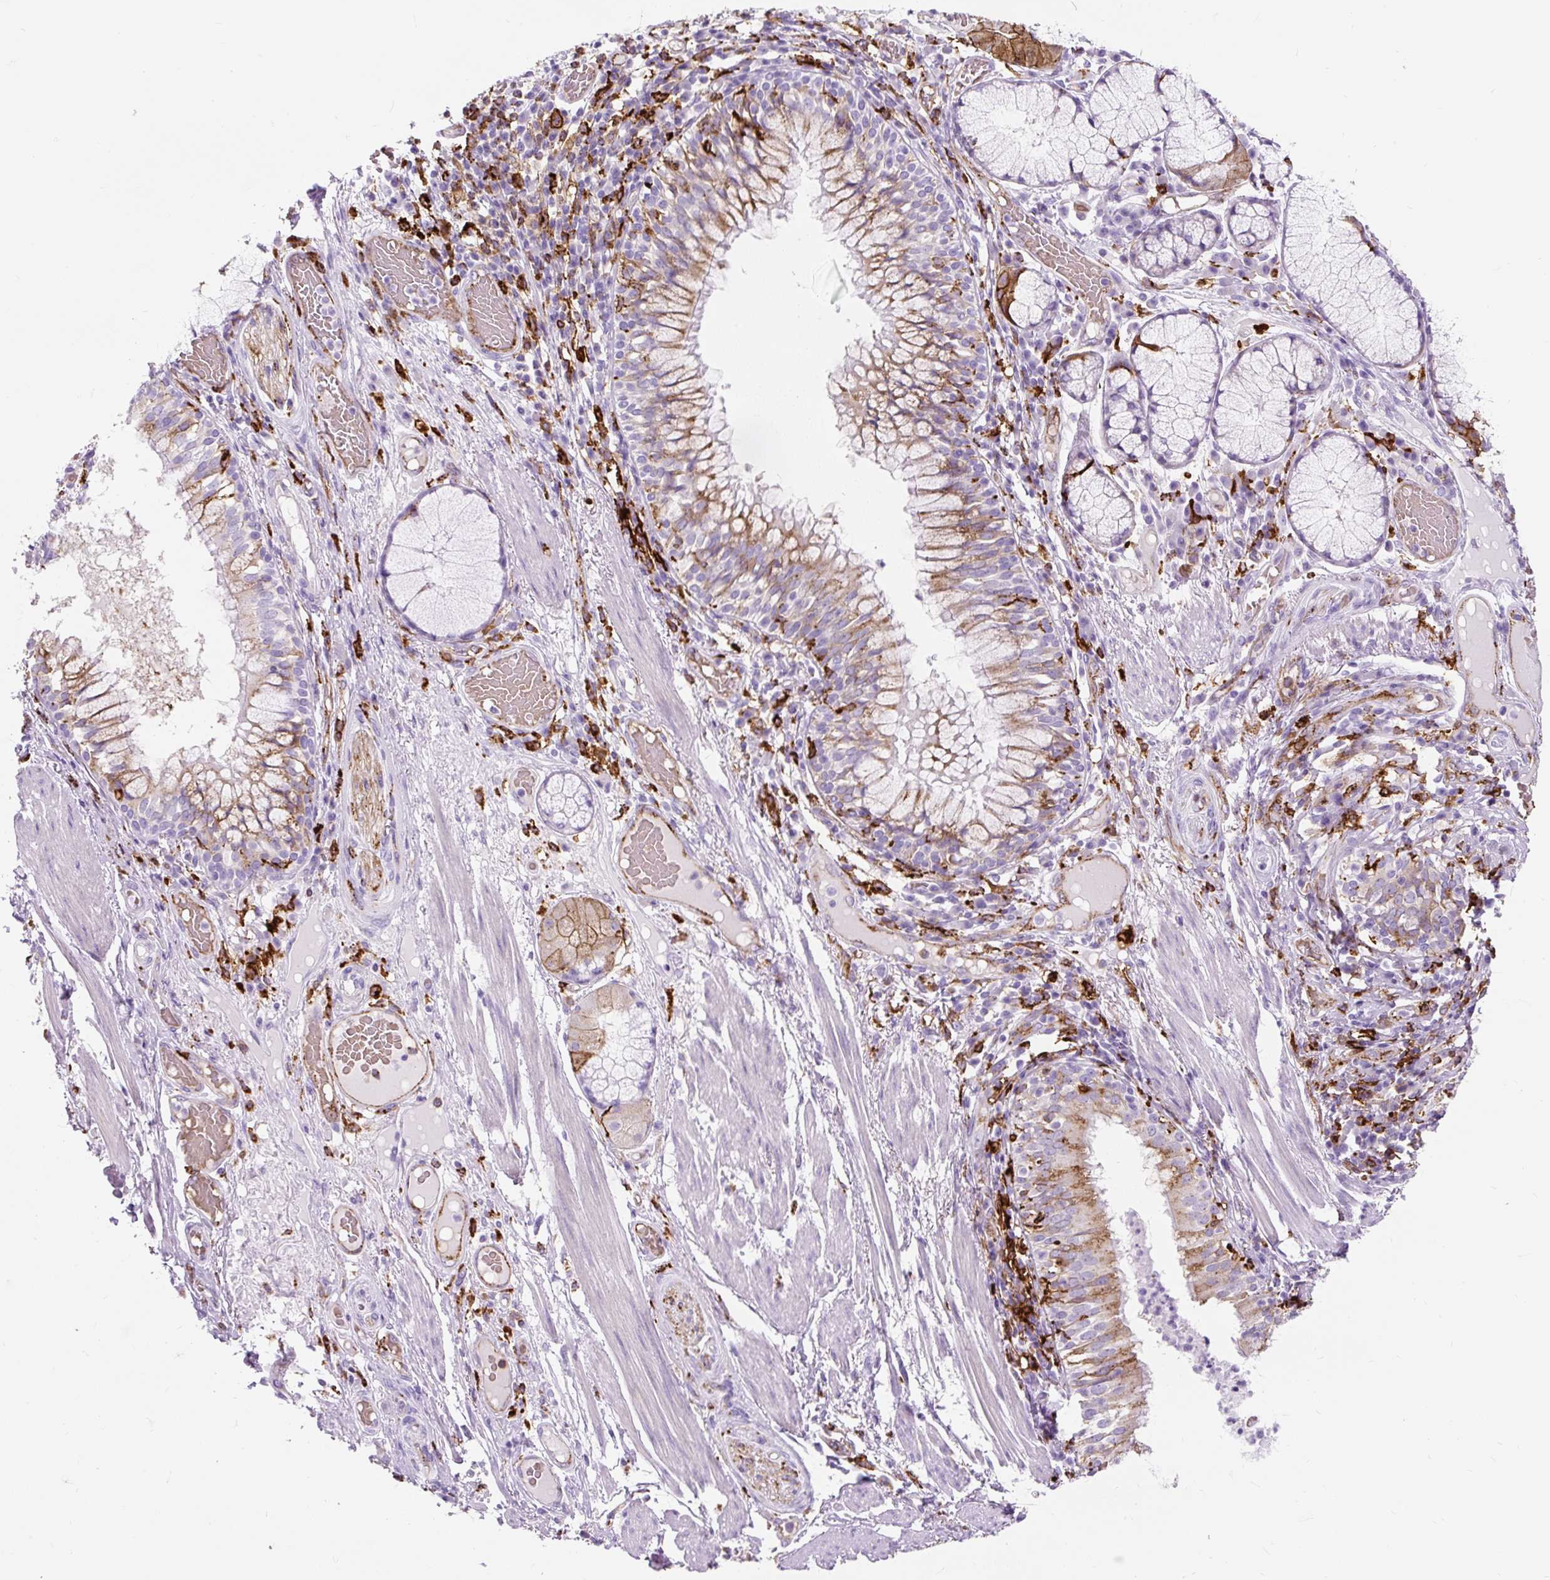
{"staining": {"intensity": "negative", "quantity": "none", "location": "none"}, "tissue": "adipose tissue", "cell_type": "Adipocytes", "image_type": "normal", "snomed": [{"axis": "morphology", "description": "Normal tissue, NOS"}, {"axis": "topography", "description": "Cartilage tissue"}, {"axis": "topography", "description": "Bronchus"}], "caption": "IHC of unremarkable human adipose tissue reveals no staining in adipocytes. The staining was performed using DAB (3,3'-diaminobenzidine) to visualize the protein expression in brown, while the nuclei were stained in blue with hematoxylin (Magnification: 20x).", "gene": "HLA", "patient": {"sex": "male", "age": 56}}